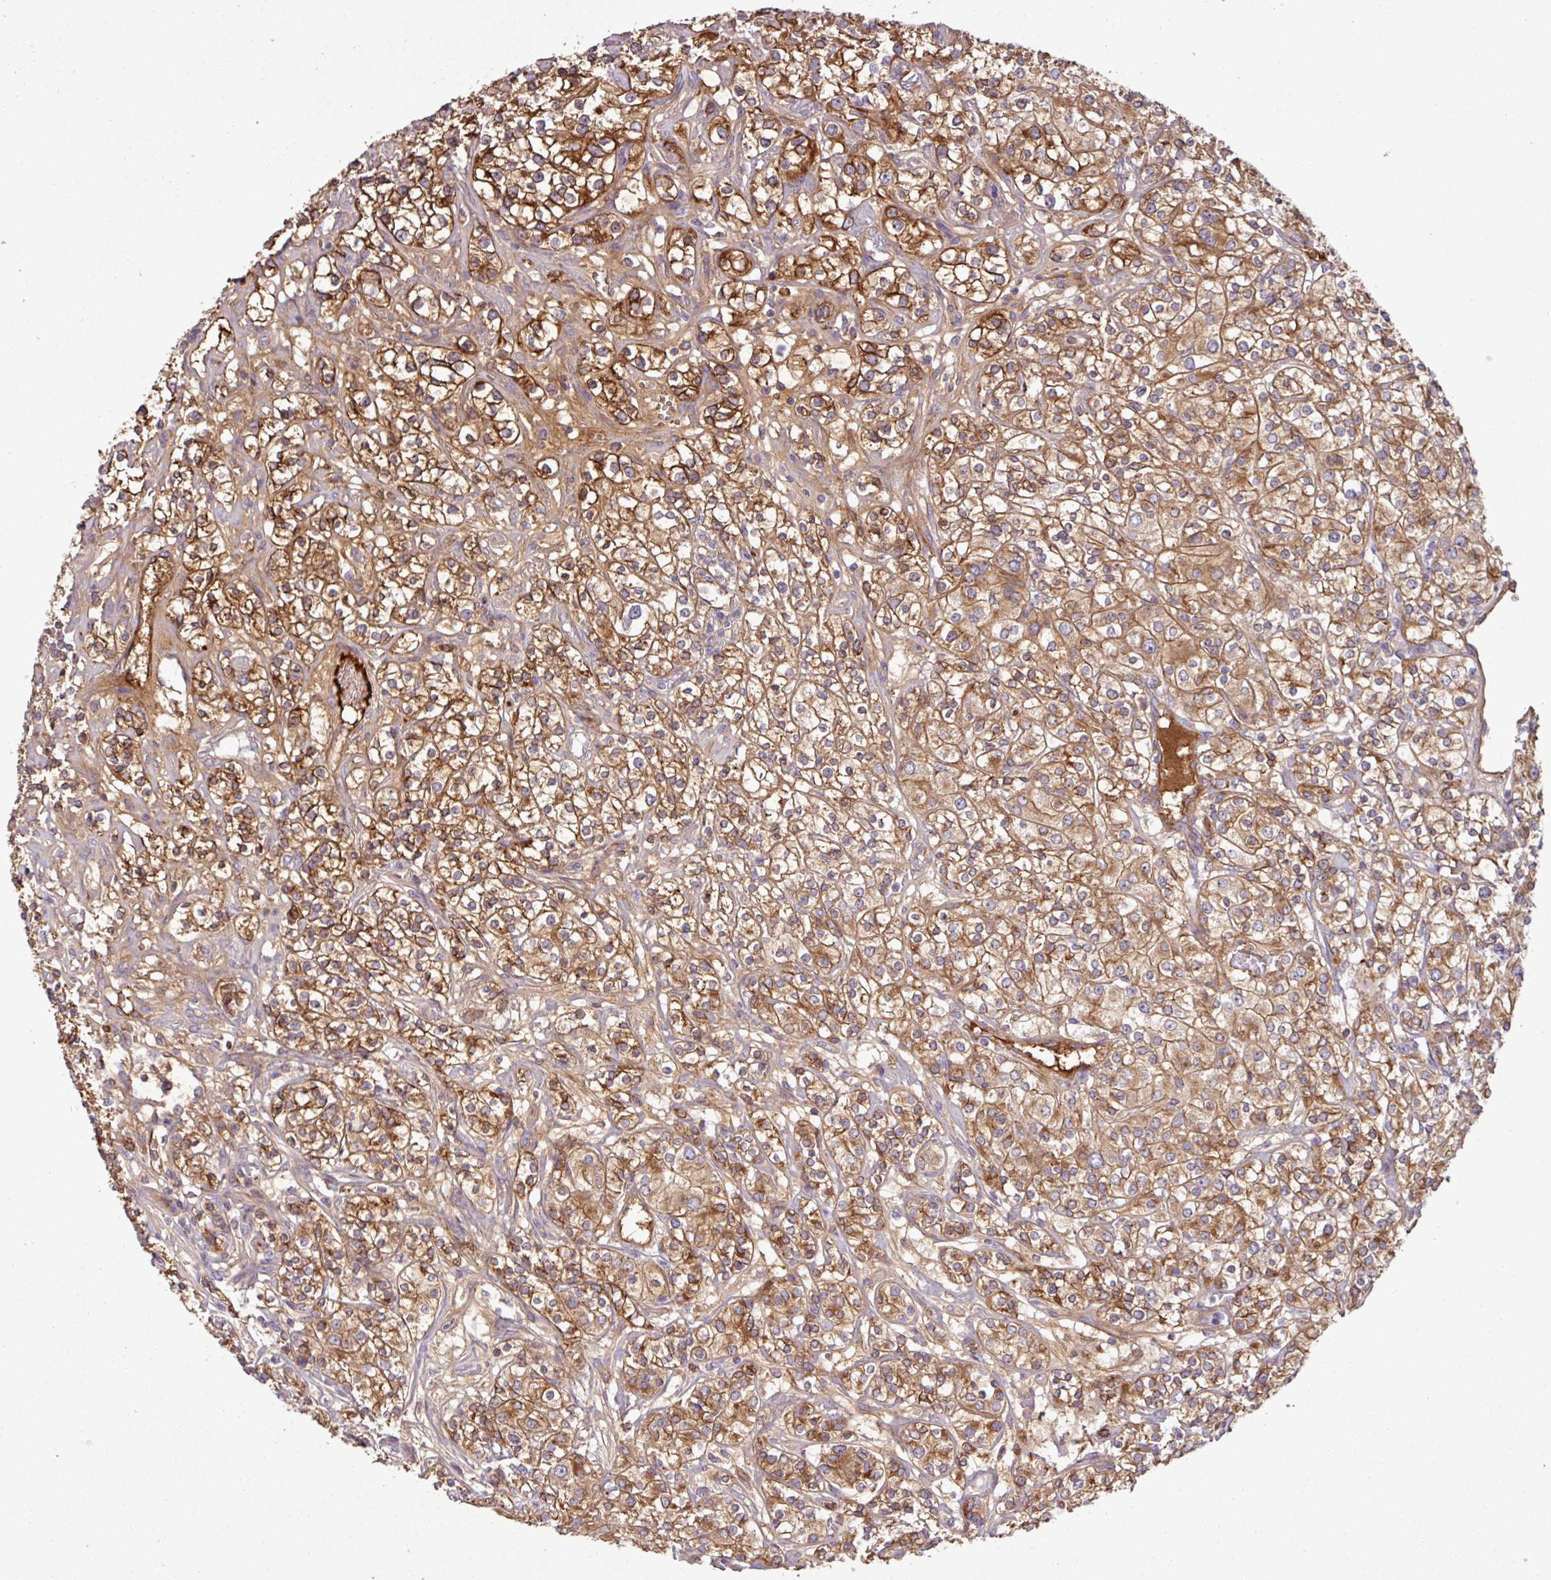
{"staining": {"intensity": "moderate", "quantity": ">75%", "location": "cytoplasmic/membranous"}, "tissue": "renal cancer", "cell_type": "Tumor cells", "image_type": "cancer", "snomed": [{"axis": "morphology", "description": "Adenocarcinoma, NOS"}, {"axis": "topography", "description": "Kidney"}], "caption": "Protein analysis of renal cancer tissue displays moderate cytoplasmic/membranous positivity in approximately >75% of tumor cells.", "gene": "C4B", "patient": {"sex": "male", "age": 77}}